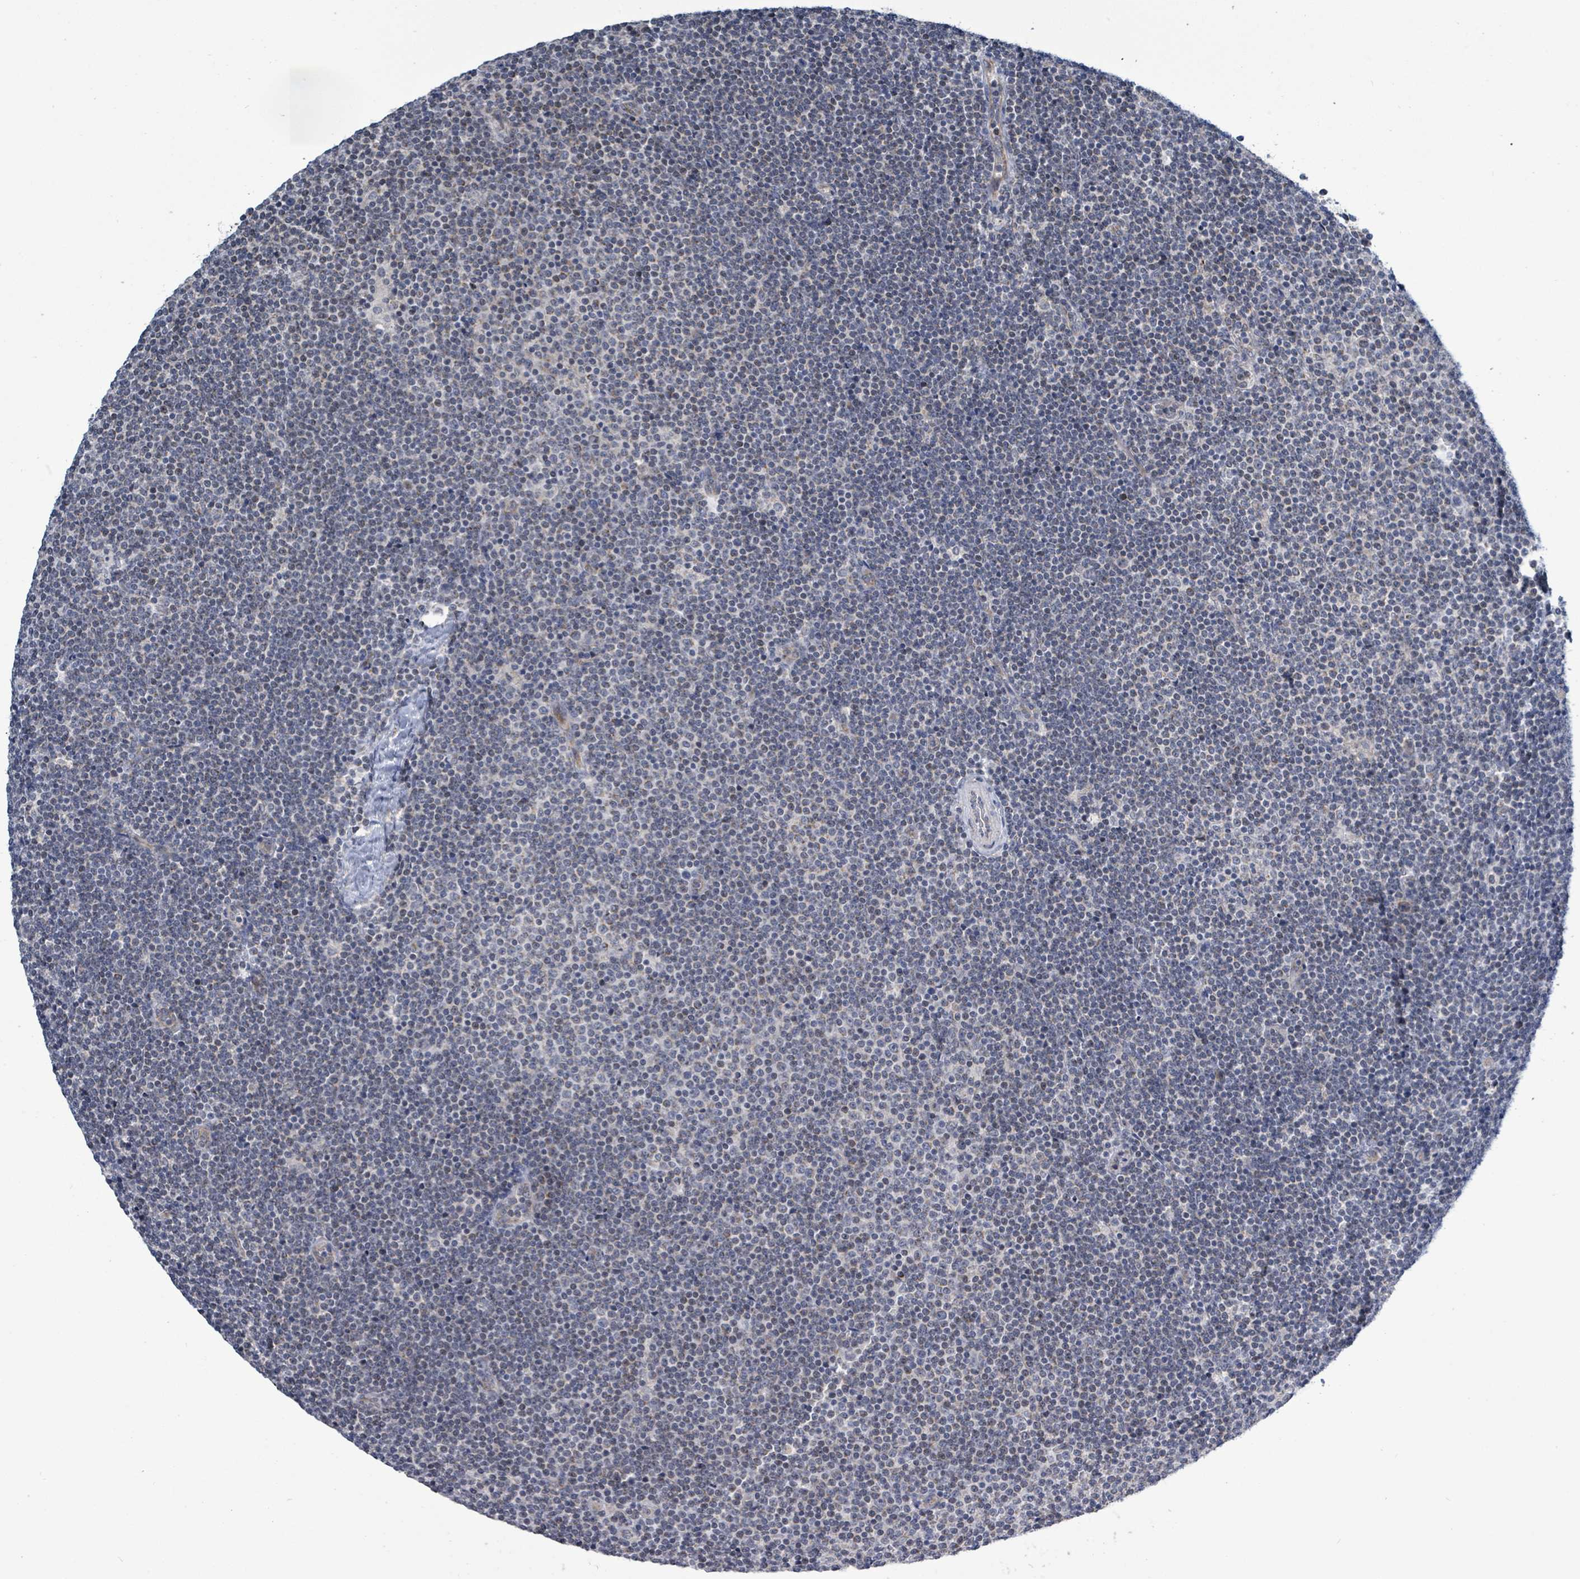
{"staining": {"intensity": "negative", "quantity": "none", "location": "none"}, "tissue": "lymphoma", "cell_type": "Tumor cells", "image_type": "cancer", "snomed": [{"axis": "morphology", "description": "Malignant lymphoma, non-Hodgkin's type, Low grade"}, {"axis": "topography", "description": "Lymph node"}], "caption": "A histopathology image of malignant lymphoma, non-Hodgkin's type (low-grade) stained for a protein shows no brown staining in tumor cells.", "gene": "COQ10B", "patient": {"sex": "male", "age": 48}}